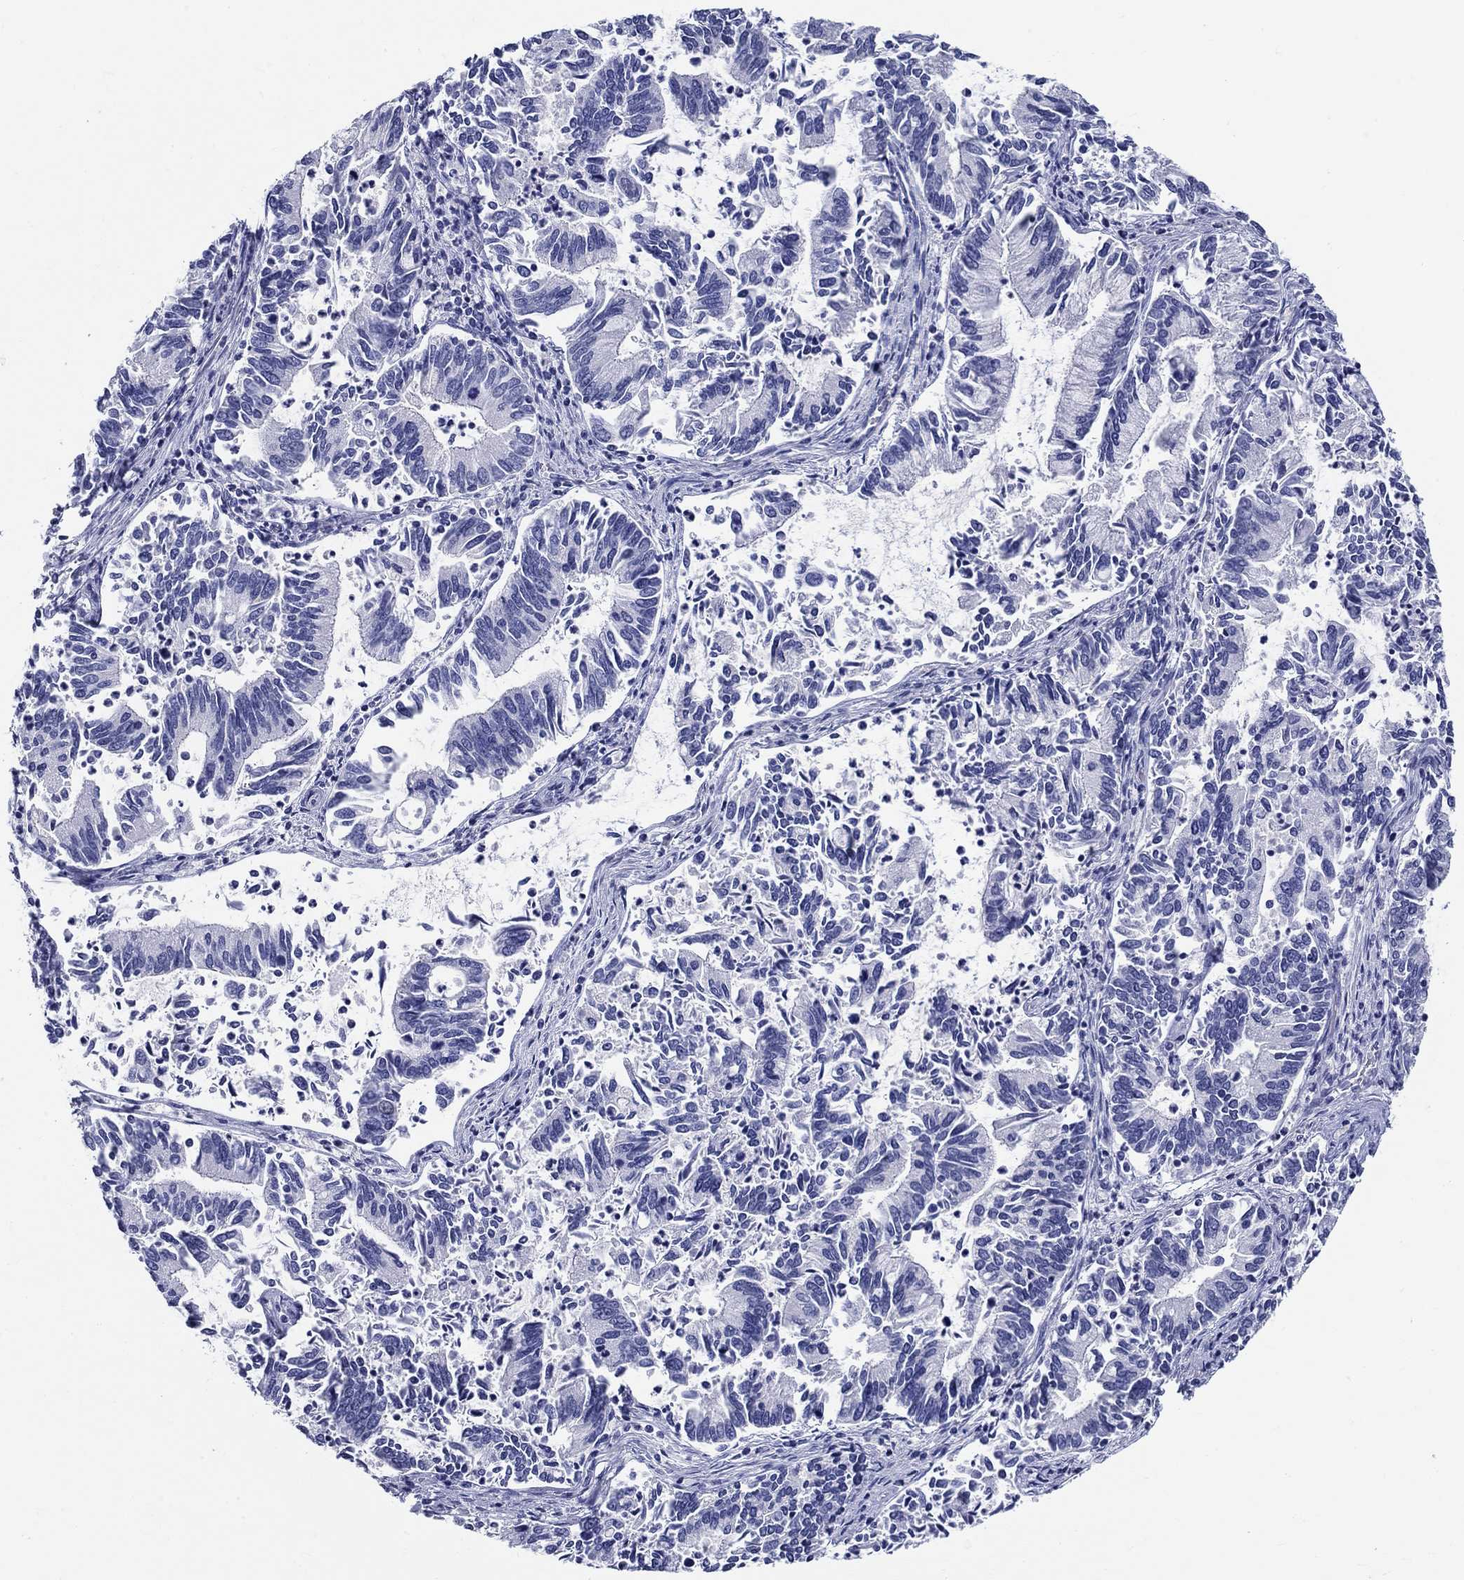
{"staining": {"intensity": "negative", "quantity": "none", "location": "none"}, "tissue": "cervical cancer", "cell_type": "Tumor cells", "image_type": "cancer", "snomed": [{"axis": "morphology", "description": "Adenocarcinoma, NOS"}, {"axis": "topography", "description": "Cervix"}], "caption": "Cervical cancer (adenocarcinoma) was stained to show a protein in brown. There is no significant expression in tumor cells.", "gene": "CRYGS", "patient": {"sex": "female", "age": 42}}